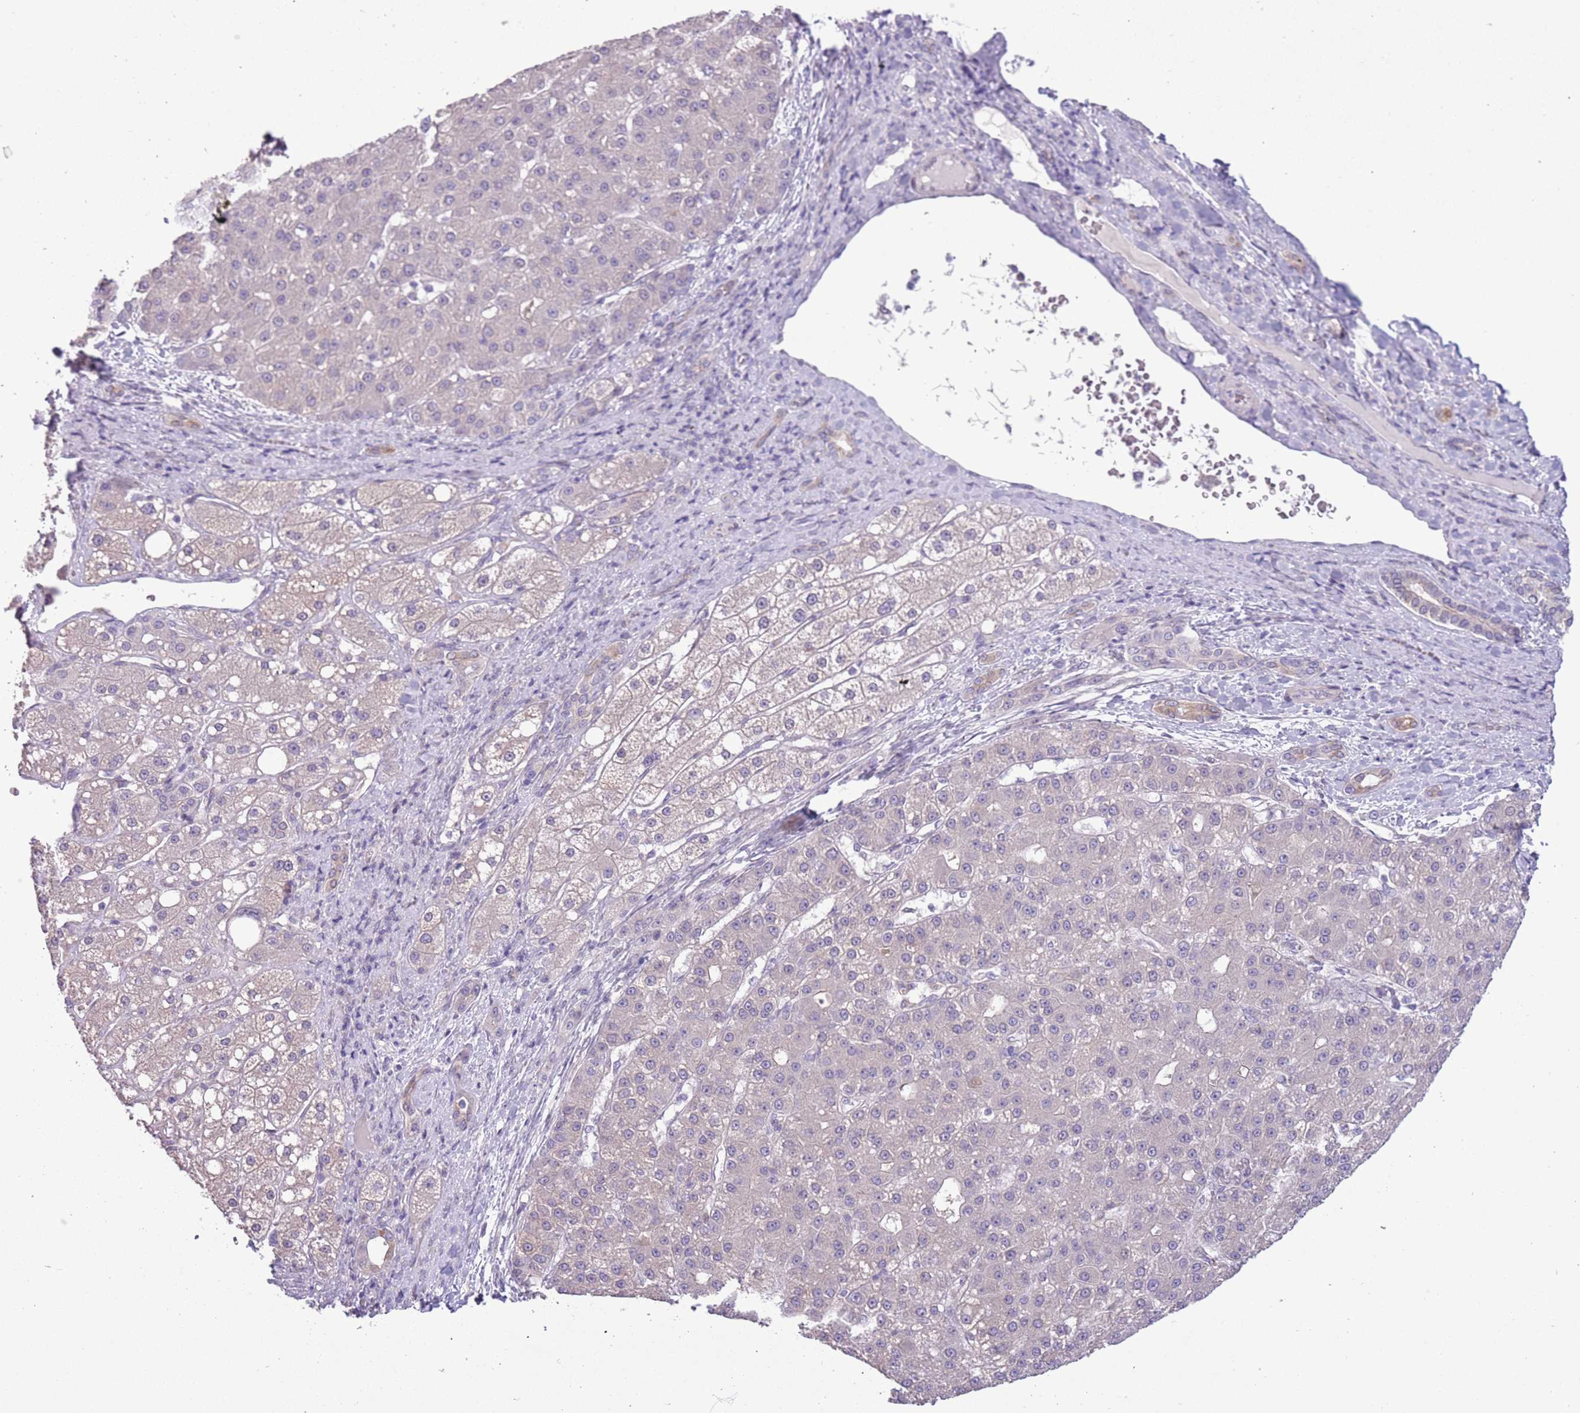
{"staining": {"intensity": "negative", "quantity": "none", "location": "none"}, "tissue": "liver cancer", "cell_type": "Tumor cells", "image_type": "cancer", "snomed": [{"axis": "morphology", "description": "Carcinoma, Hepatocellular, NOS"}, {"axis": "topography", "description": "Liver"}], "caption": "Immunohistochemistry (IHC) photomicrograph of neoplastic tissue: human liver cancer stained with DAB demonstrates no significant protein staining in tumor cells.", "gene": "CCND2", "patient": {"sex": "male", "age": 67}}